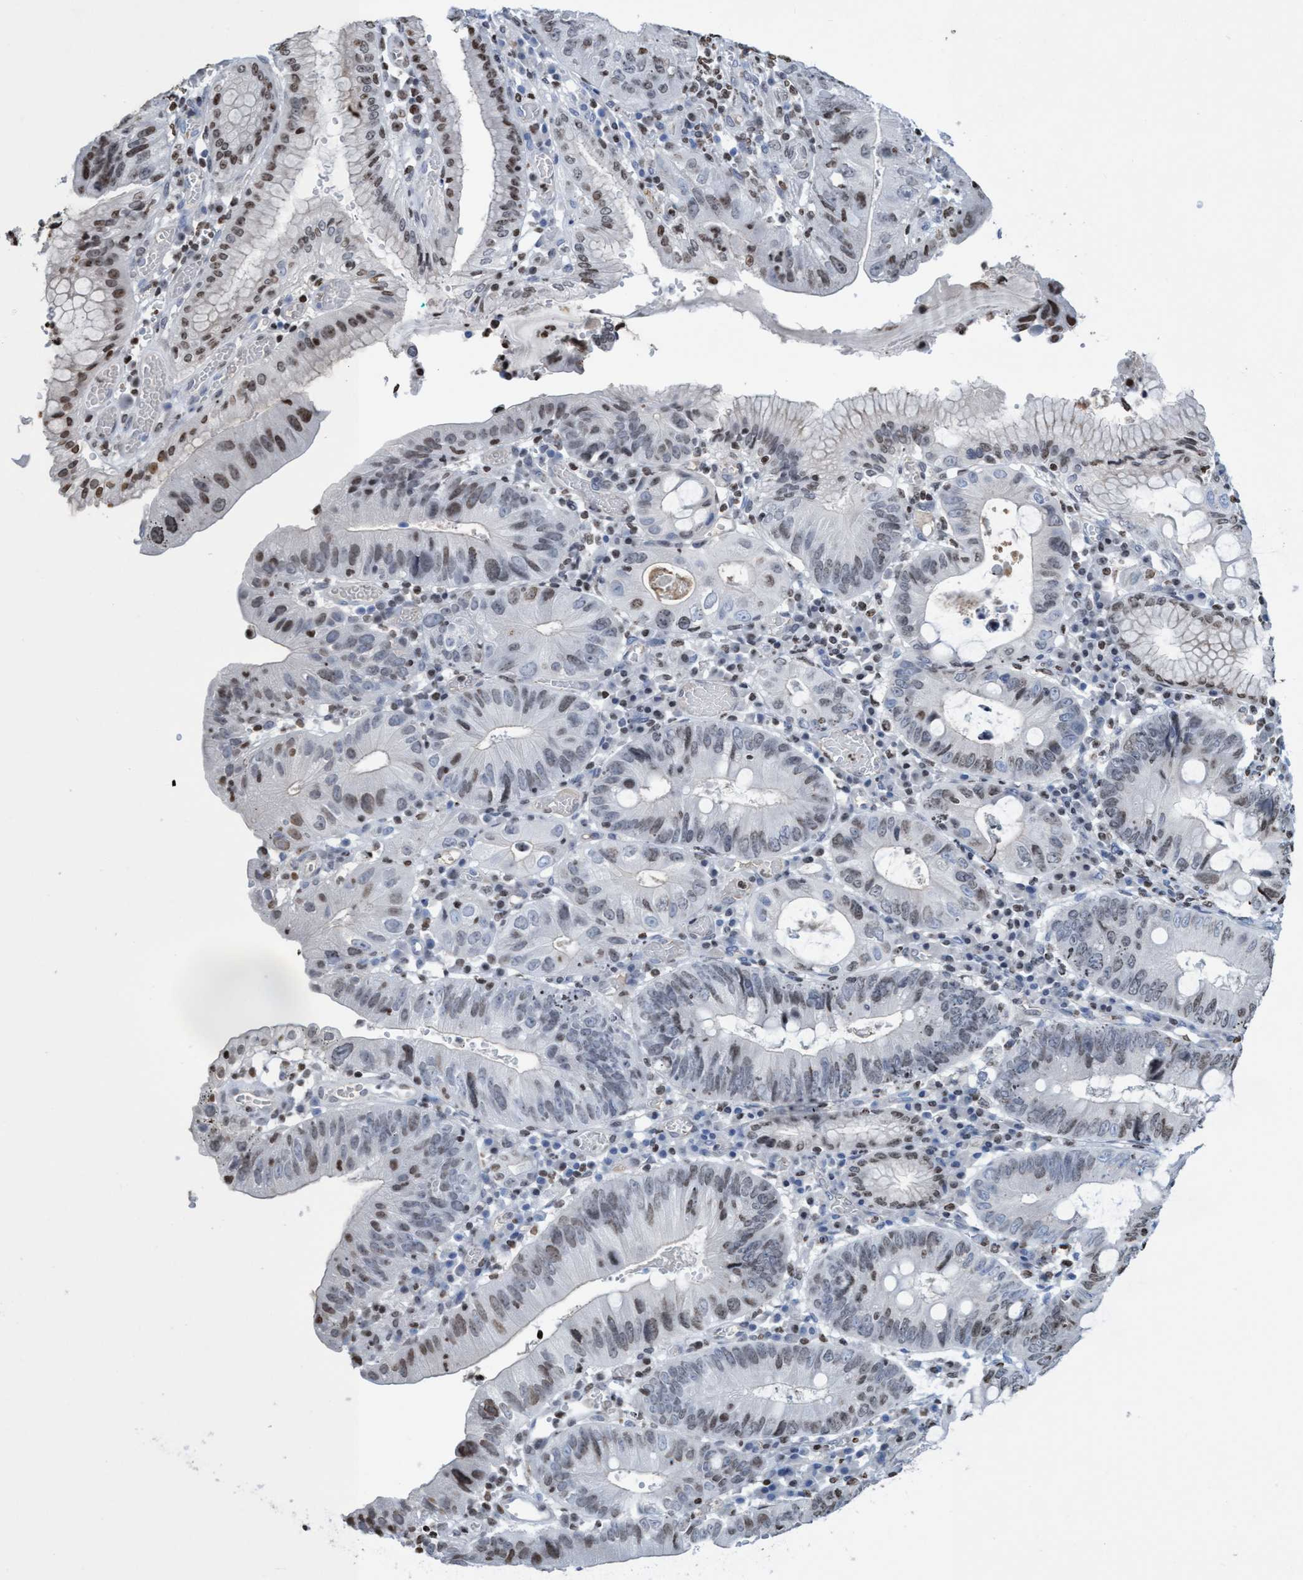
{"staining": {"intensity": "moderate", "quantity": "25%-75%", "location": "nuclear"}, "tissue": "stomach cancer", "cell_type": "Tumor cells", "image_type": "cancer", "snomed": [{"axis": "morphology", "description": "Adenocarcinoma, NOS"}, {"axis": "topography", "description": "Stomach"}], "caption": "Stomach adenocarcinoma stained for a protein shows moderate nuclear positivity in tumor cells.", "gene": "CBX2", "patient": {"sex": "male", "age": 59}}